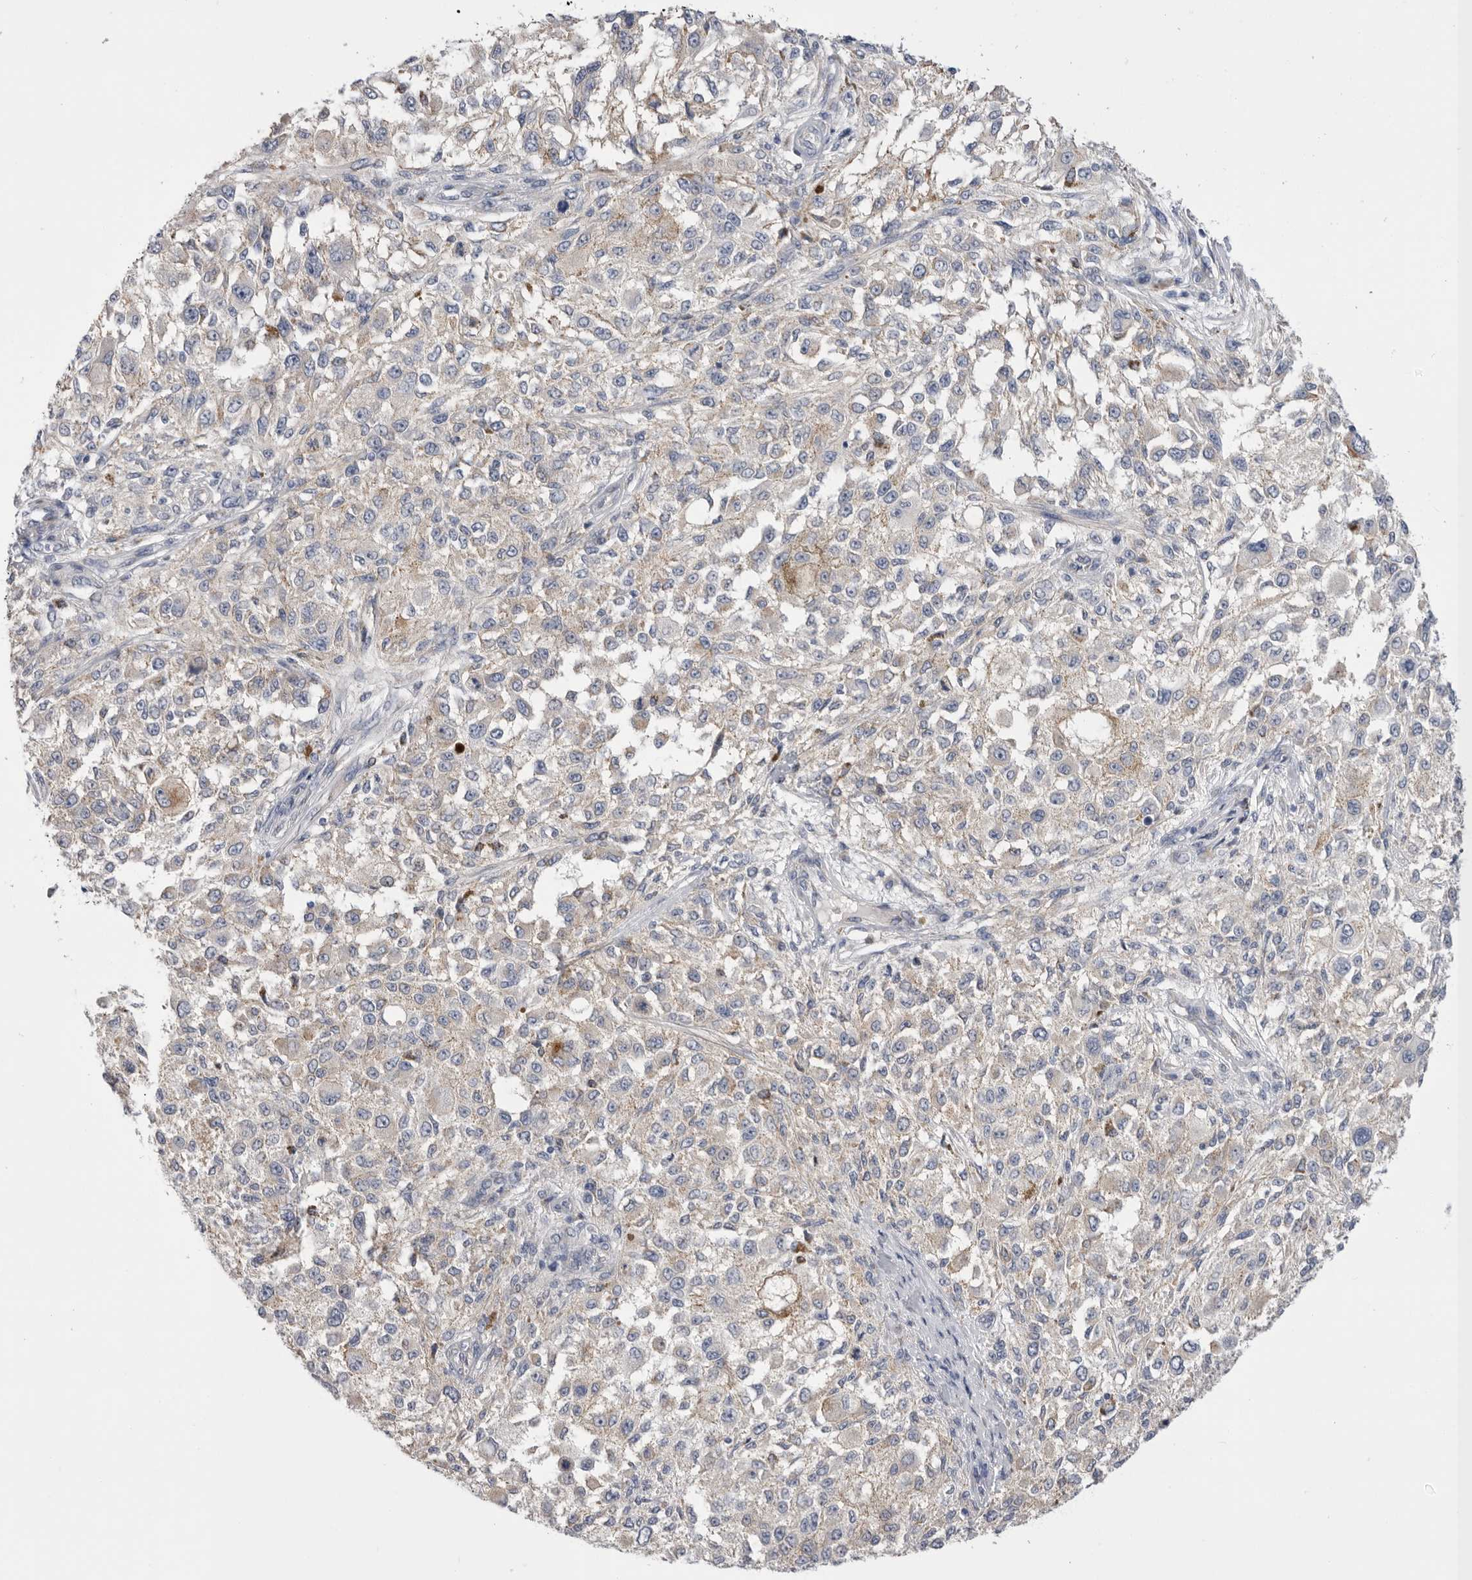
{"staining": {"intensity": "weak", "quantity": "<25%", "location": "cytoplasmic/membranous"}, "tissue": "melanoma", "cell_type": "Tumor cells", "image_type": "cancer", "snomed": [{"axis": "morphology", "description": "Necrosis, NOS"}, {"axis": "morphology", "description": "Malignant melanoma, NOS"}, {"axis": "topography", "description": "Skin"}], "caption": "Image shows no significant protein expression in tumor cells of malignant melanoma.", "gene": "CCDC126", "patient": {"sex": "female", "age": 87}}